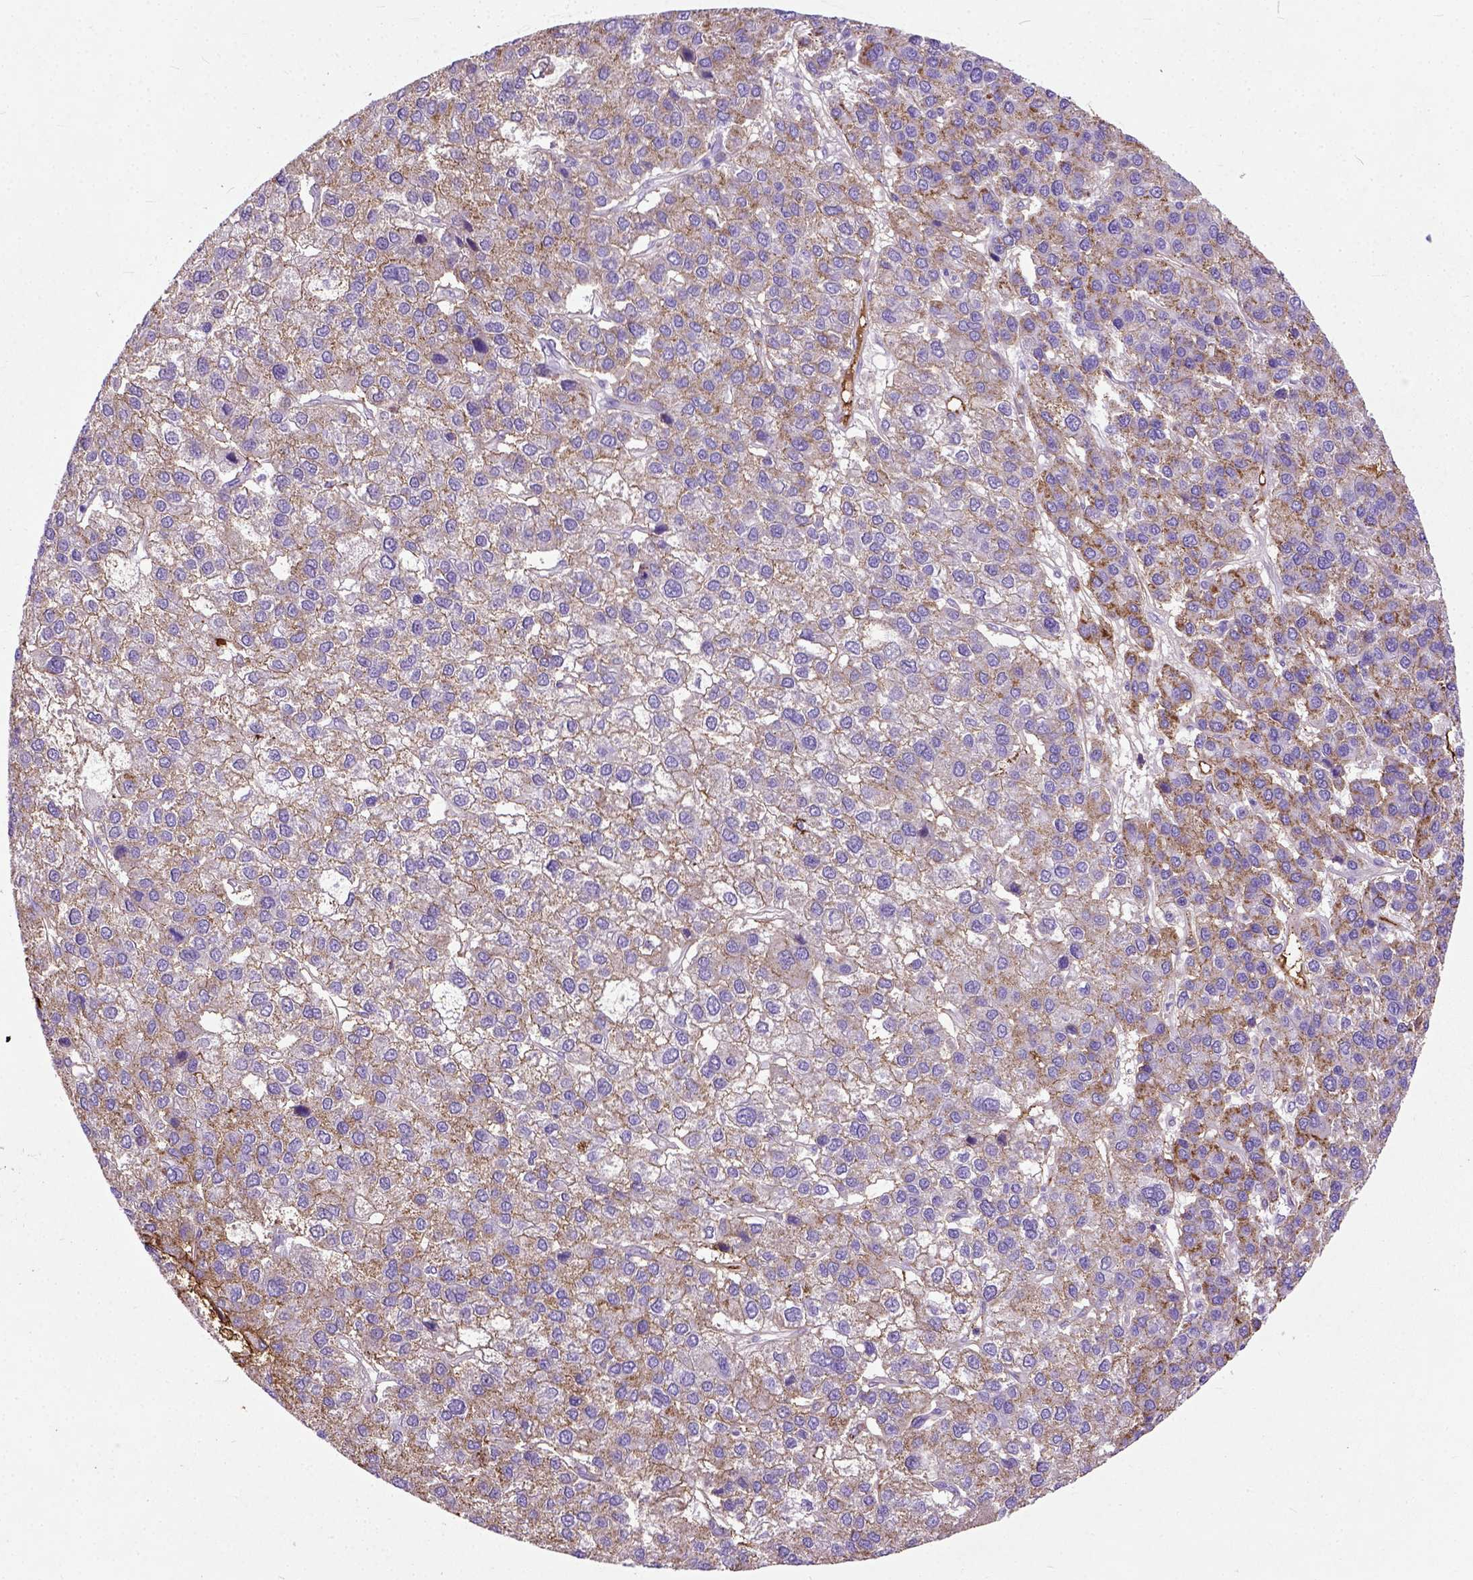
{"staining": {"intensity": "moderate", "quantity": "<25%", "location": "cytoplasmic/membranous"}, "tissue": "liver cancer", "cell_type": "Tumor cells", "image_type": "cancer", "snomed": [{"axis": "morphology", "description": "Carcinoma, Hepatocellular, NOS"}, {"axis": "topography", "description": "Liver"}], "caption": "A brown stain labels moderate cytoplasmic/membranous expression of a protein in liver hepatocellular carcinoma tumor cells.", "gene": "ADAMTS8", "patient": {"sex": "female", "age": 41}}